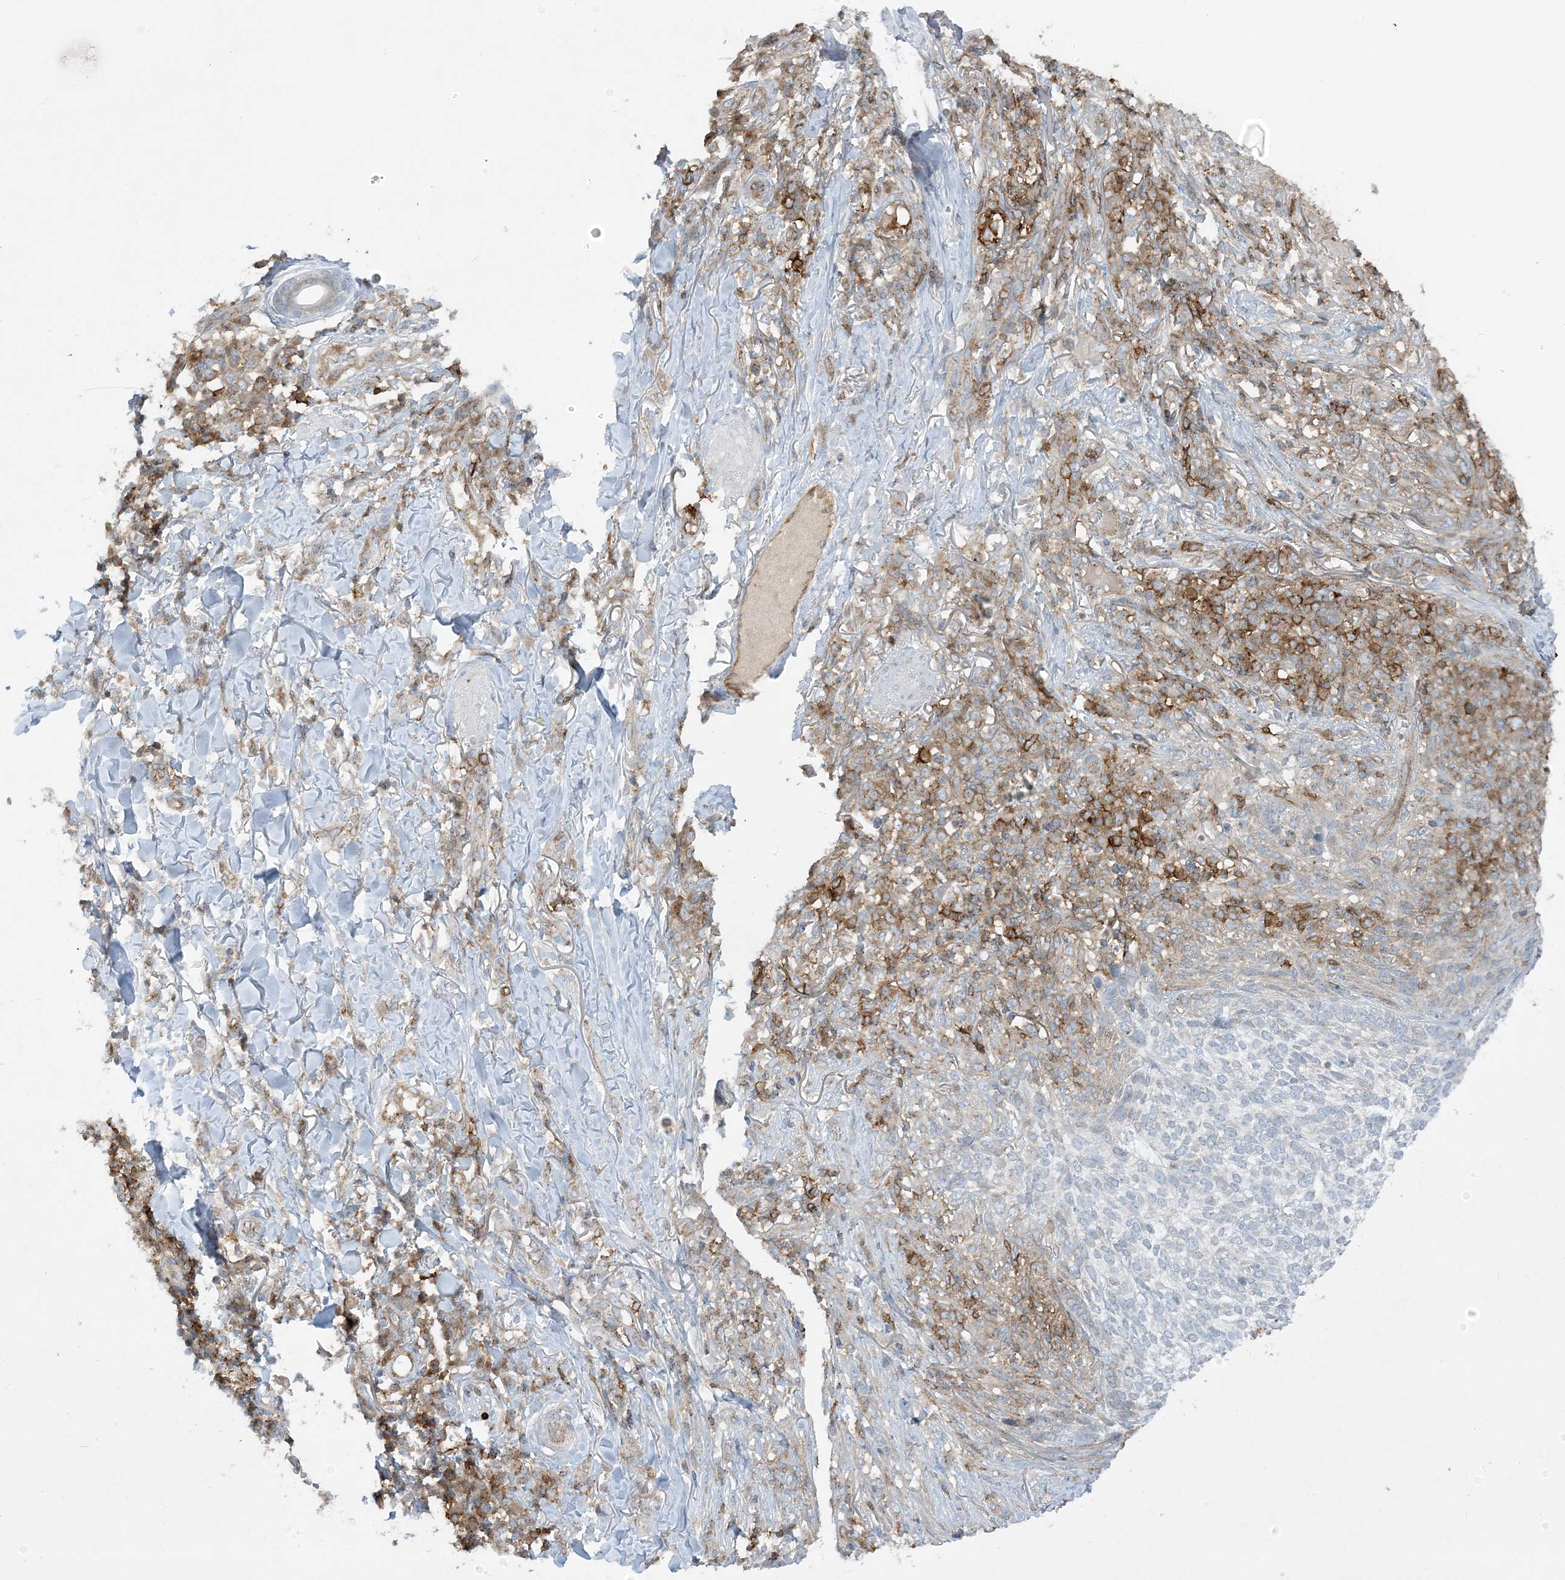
{"staining": {"intensity": "negative", "quantity": "none", "location": "none"}, "tissue": "skin cancer", "cell_type": "Tumor cells", "image_type": "cancer", "snomed": [{"axis": "morphology", "description": "Basal cell carcinoma"}, {"axis": "topography", "description": "Skin"}], "caption": "DAB immunohistochemical staining of skin cancer (basal cell carcinoma) demonstrates no significant positivity in tumor cells.", "gene": "HLA-E", "patient": {"sex": "female", "age": 64}}